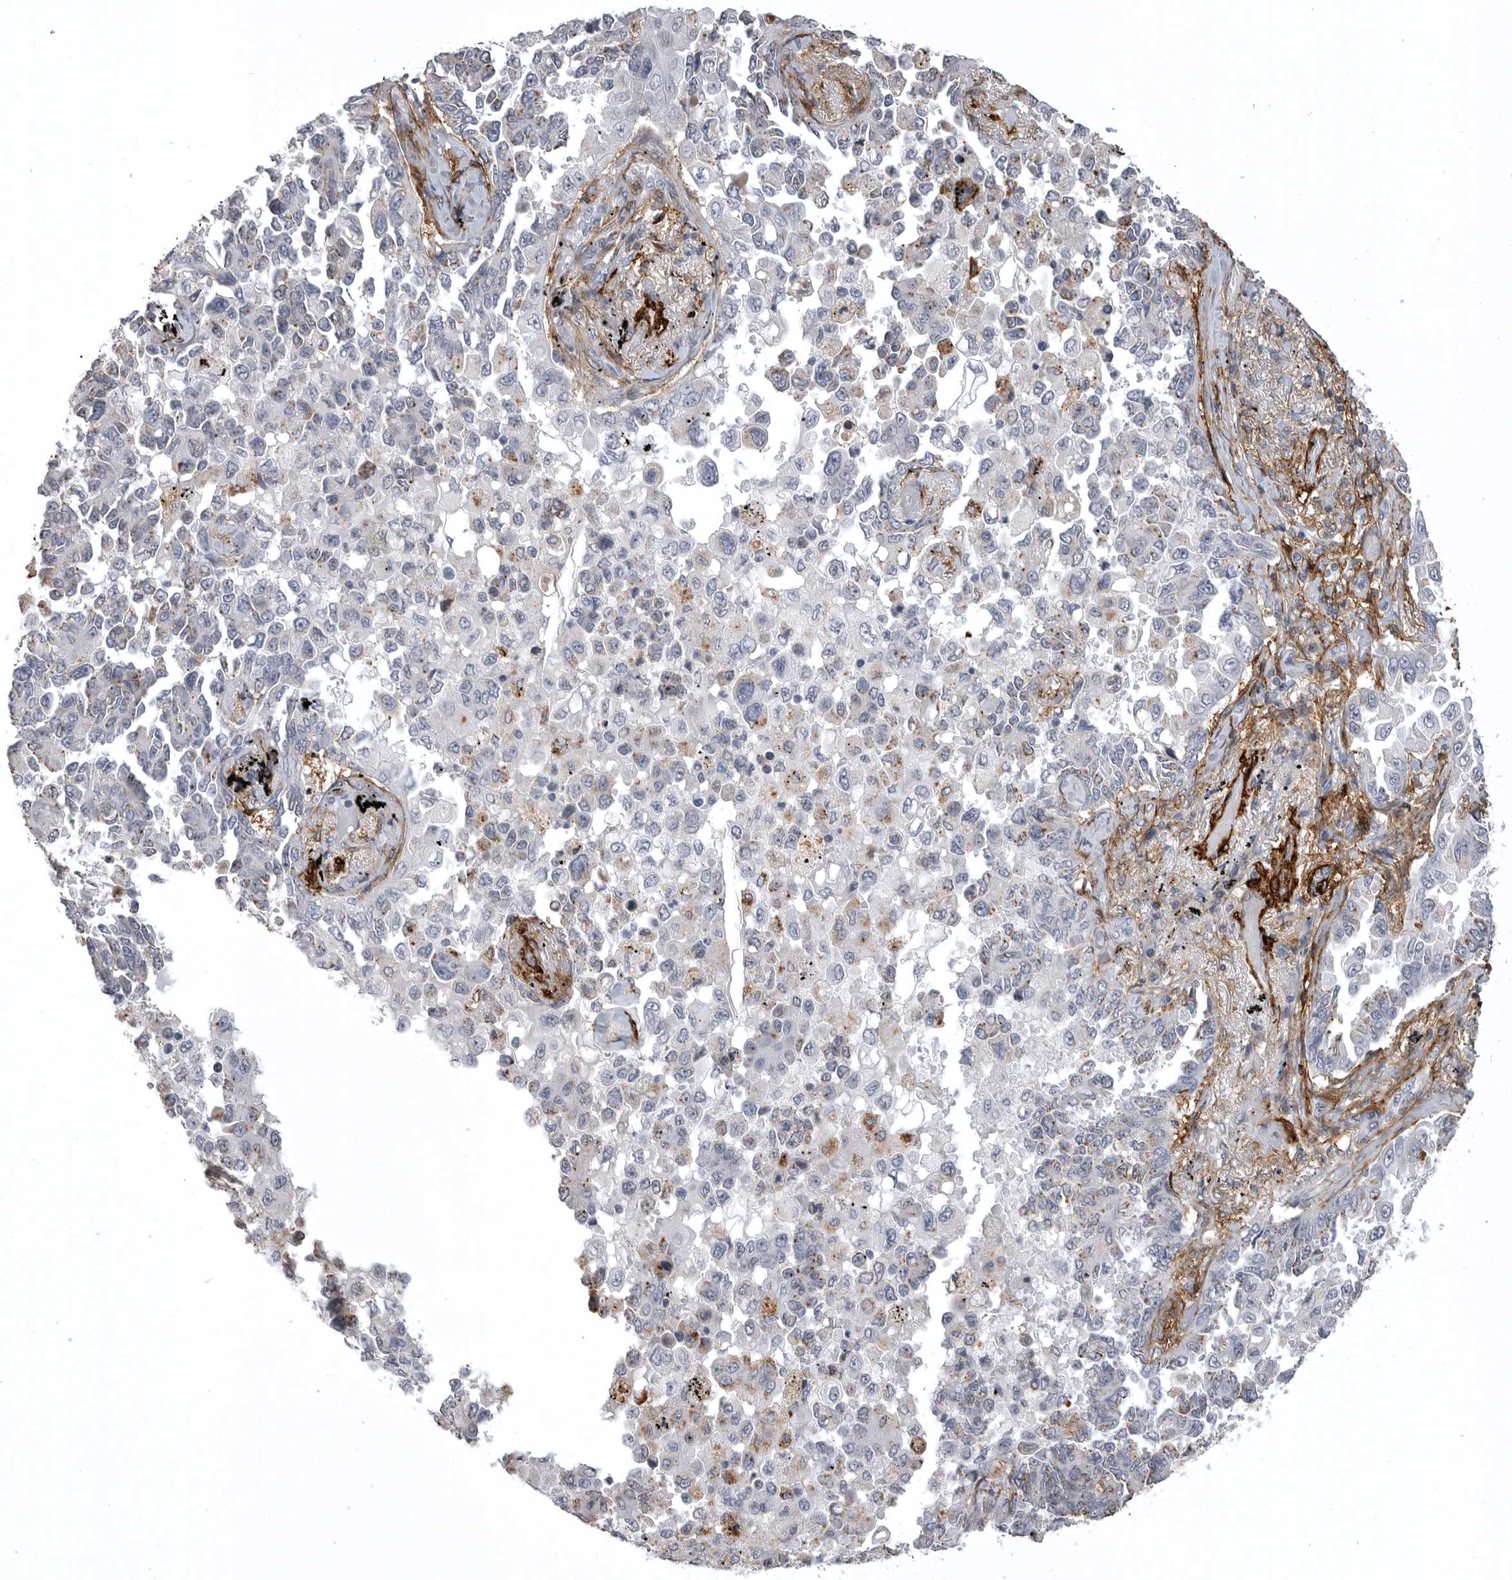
{"staining": {"intensity": "weak", "quantity": "<25%", "location": "cytoplasmic/membranous"}, "tissue": "lung cancer", "cell_type": "Tumor cells", "image_type": "cancer", "snomed": [{"axis": "morphology", "description": "Adenocarcinoma, NOS"}, {"axis": "topography", "description": "Lung"}], "caption": "Lung cancer was stained to show a protein in brown. There is no significant positivity in tumor cells.", "gene": "AOC3", "patient": {"sex": "female", "age": 67}}